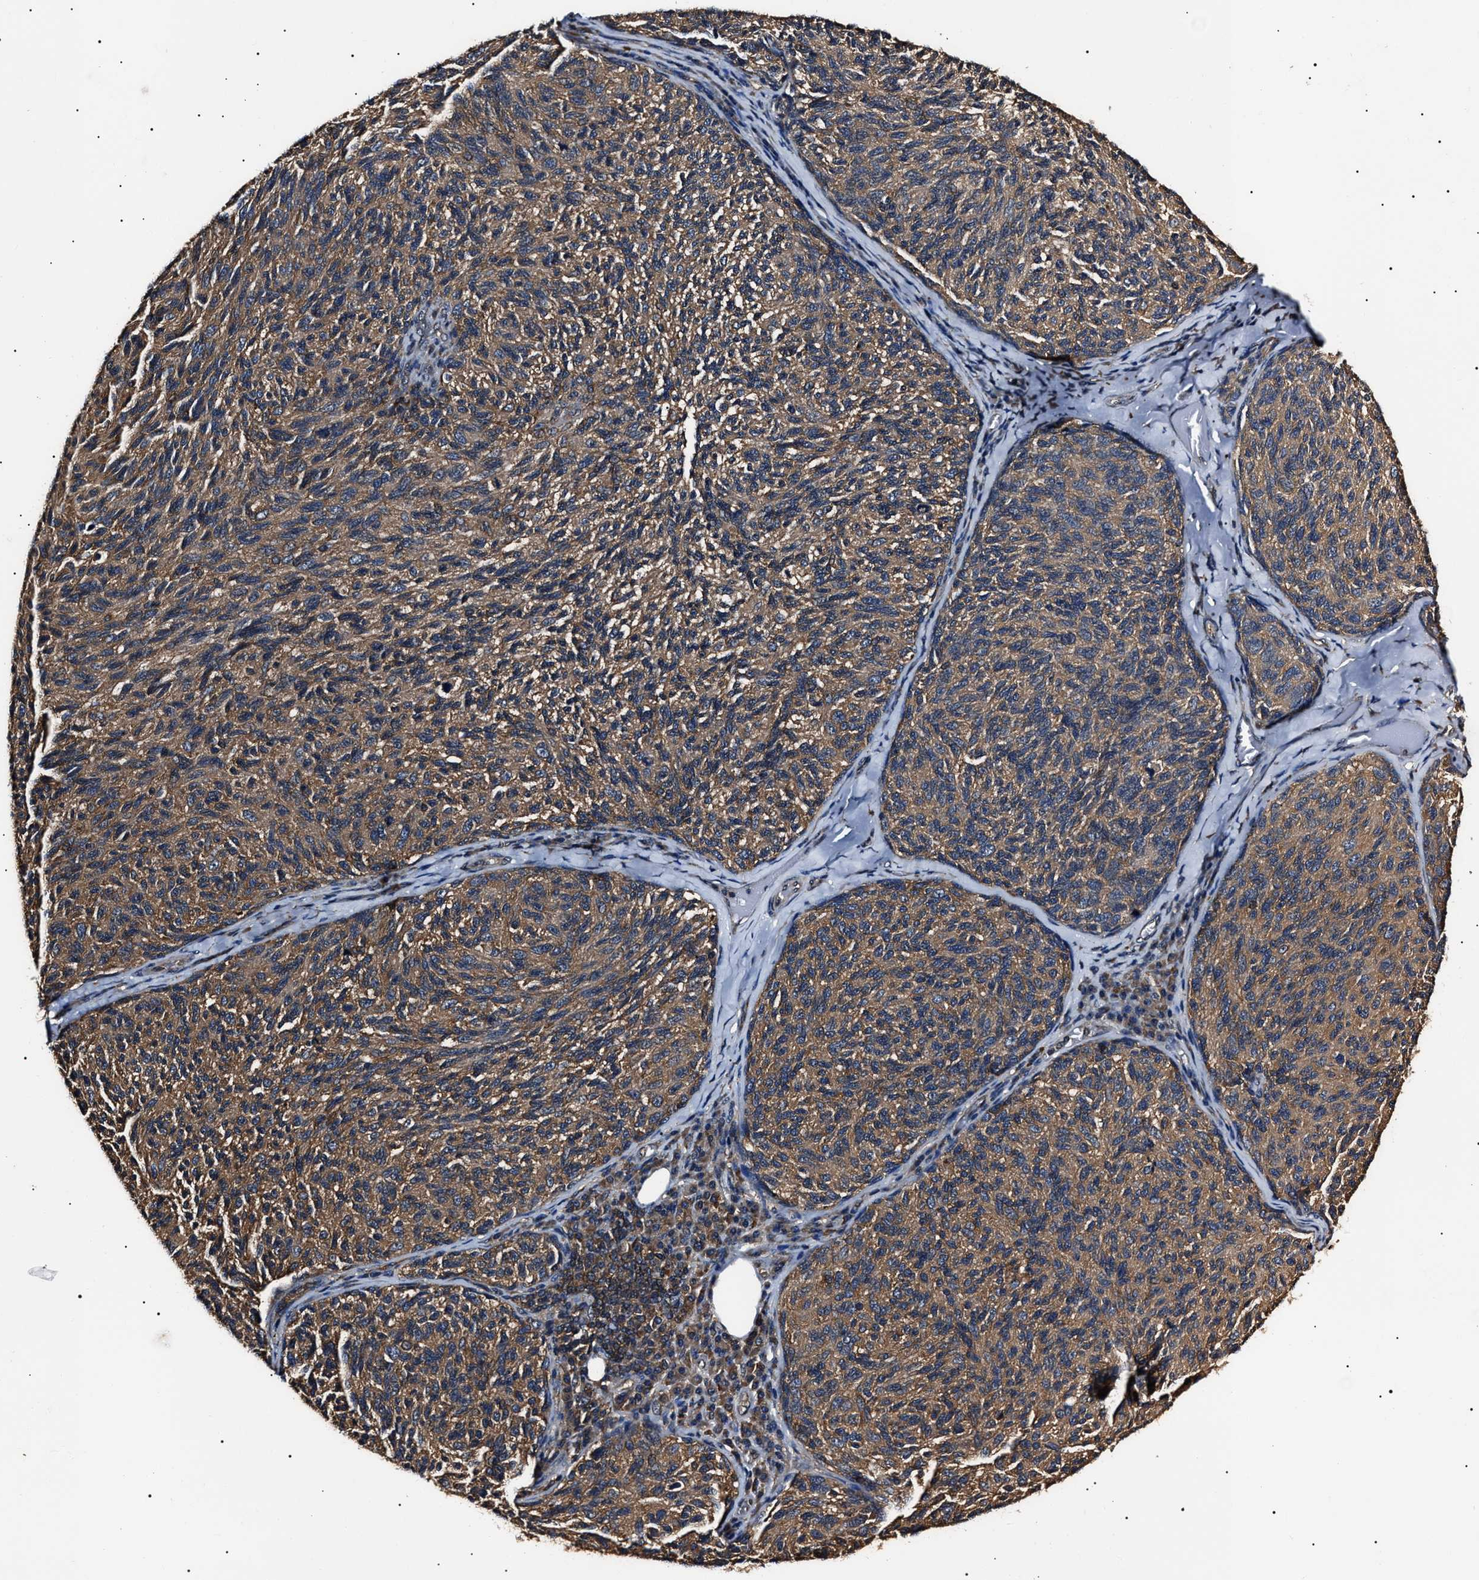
{"staining": {"intensity": "moderate", "quantity": ">75%", "location": "cytoplasmic/membranous"}, "tissue": "melanoma", "cell_type": "Tumor cells", "image_type": "cancer", "snomed": [{"axis": "morphology", "description": "Malignant melanoma, NOS"}, {"axis": "topography", "description": "Skin"}], "caption": "Immunohistochemistry staining of melanoma, which displays medium levels of moderate cytoplasmic/membranous staining in approximately >75% of tumor cells indicating moderate cytoplasmic/membranous protein expression. The staining was performed using DAB (3,3'-diaminobenzidine) (brown) for protein detection and nuclei were counterstained in hematoxylin (blue).", "gene": "CCT8", "patient": {"sex": "female", "age": 73}}